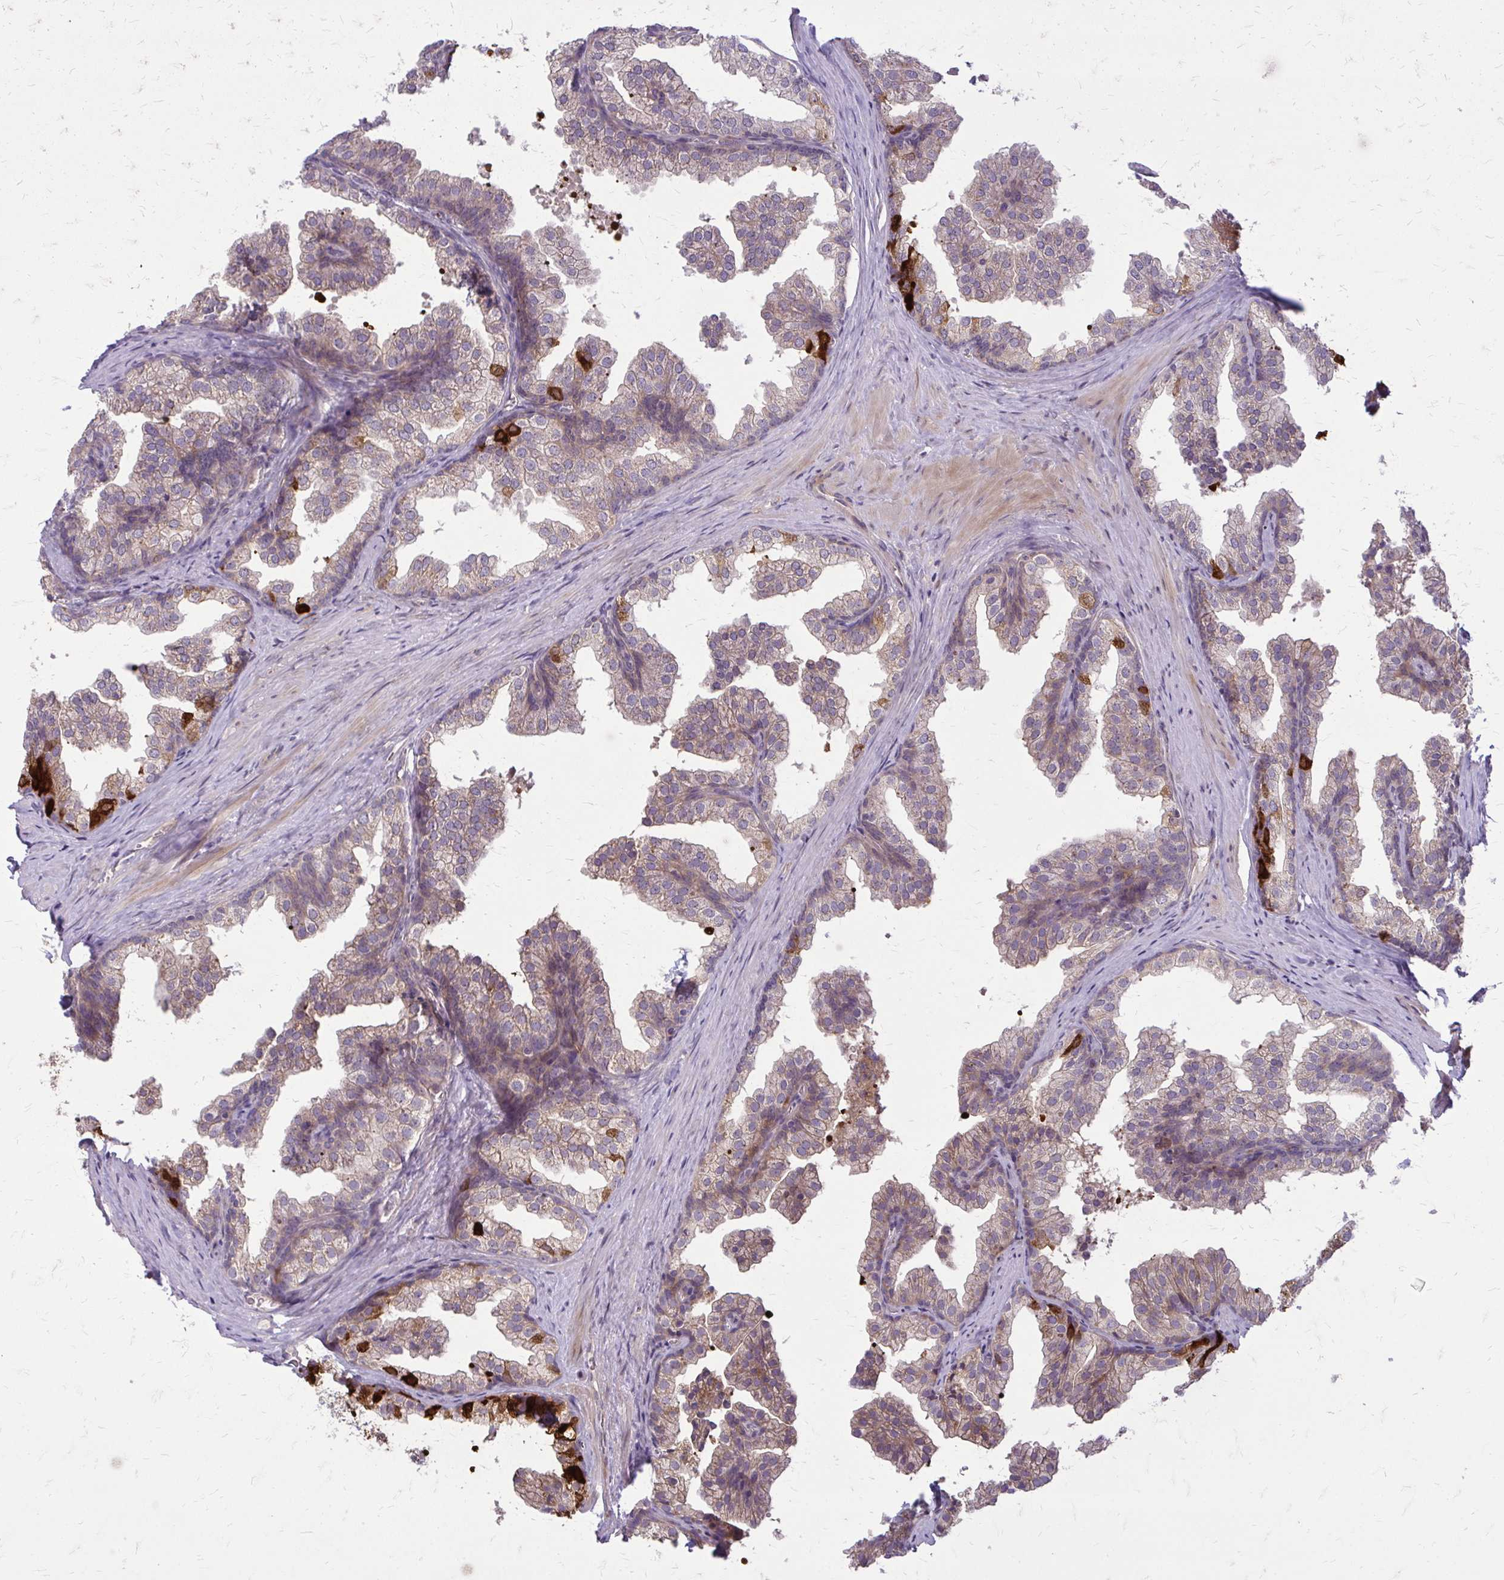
{"staining": {"intensity": "strong", "quantity": "<25%", "location": "cytoplasmic/membranous"}, "tissue": "prostate", "cell_type": "Glandular cells", "image_type": "normal", "snomed": [{"axis": "morphology", "description": "Normal tissue, NOS"}, {"axis": "topography", "description": "Prostate"}], "caption": "Protein expression analysis of benign human prostate reveals strong cytoplasmic/membranous positivity in about <25% of glandular cells. Using DAB (3,3'-diaminobenzidine) (brown) and hematoxylin (blue) stains, captured at high magnification using brightfield microscopy.", "gene": "OXNAD1", "patient": {"sex": "male", "age": 37}}